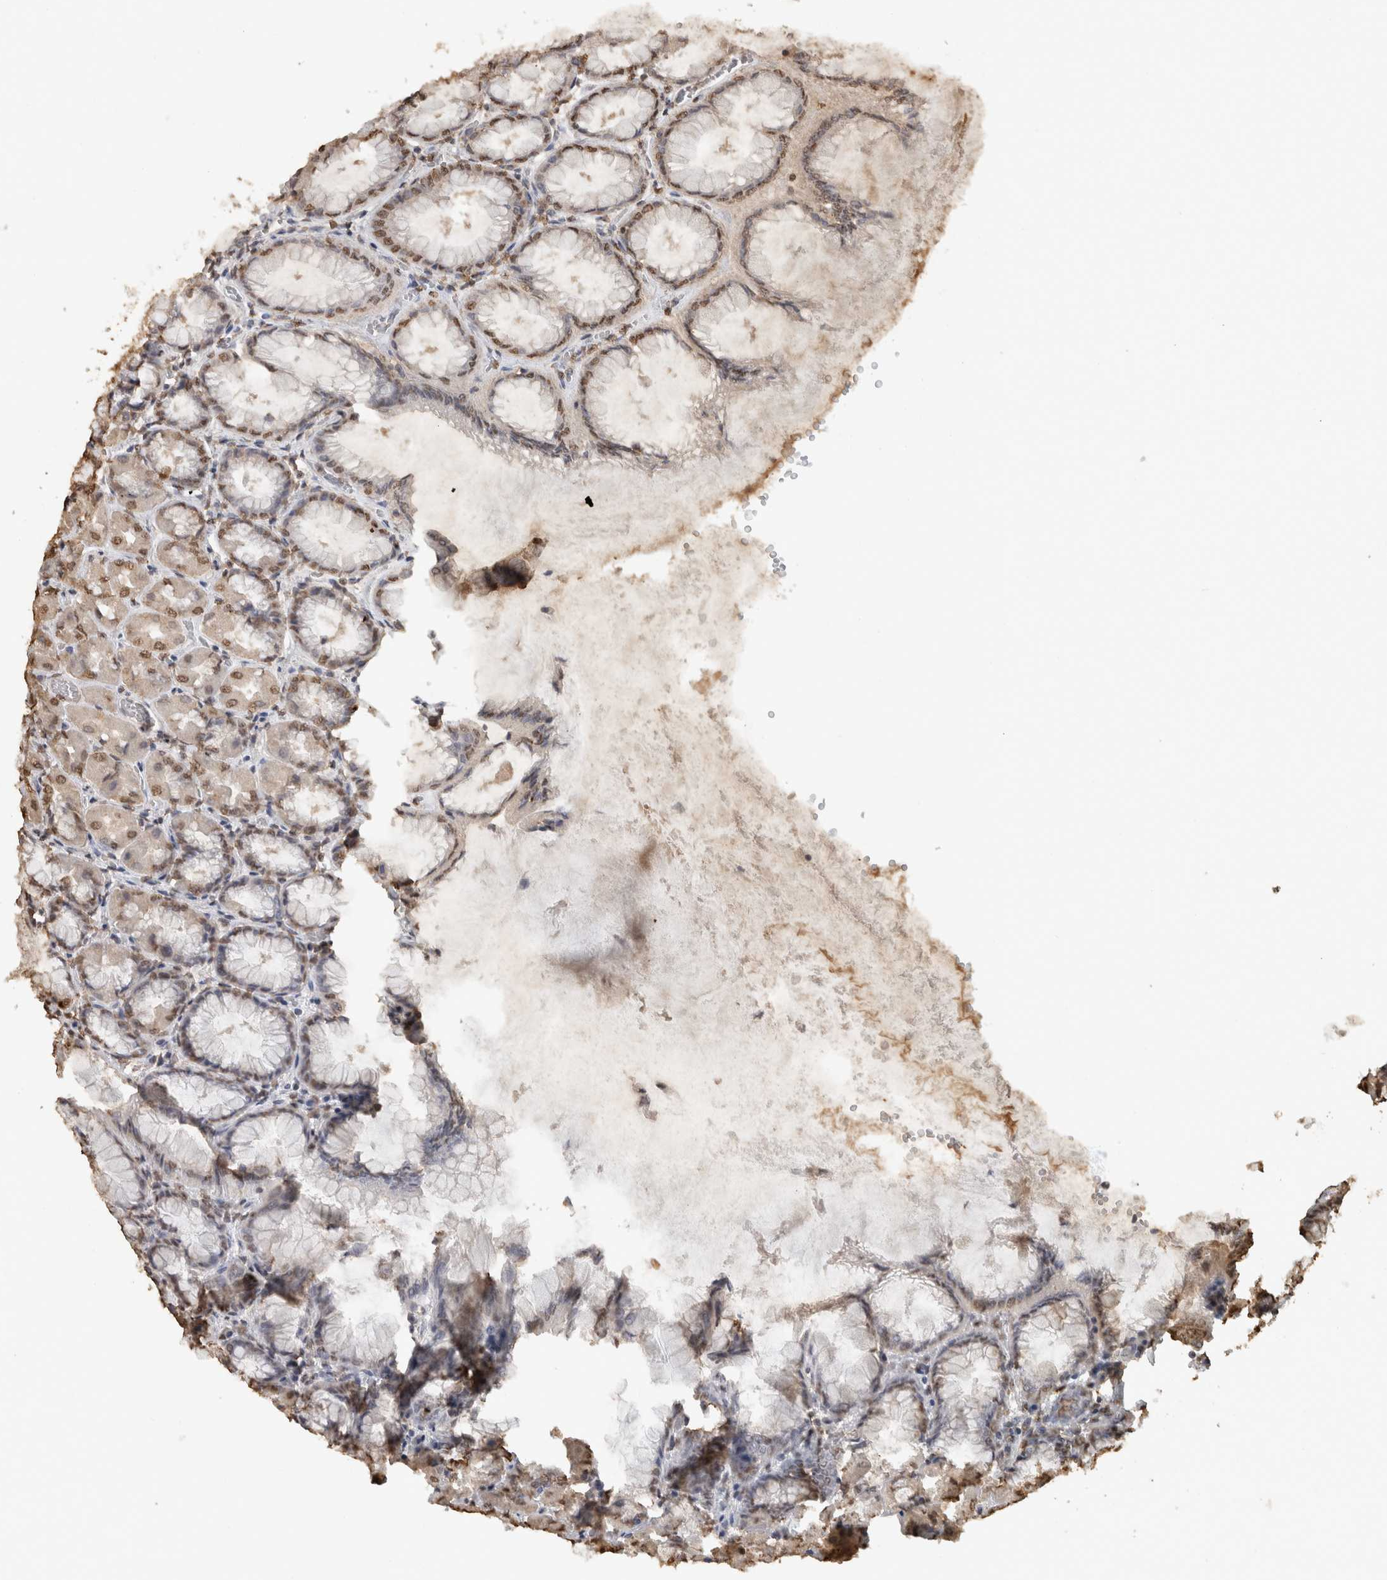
{"staining": {"intensity": "moderate", "quantity": ">75%", "location": "nuclear"}, "tissue": "stomach", "cell_type": "Glandular cells", "image_type": "normal", "snomed": [{"axis": "morphology", "description": "Normal tissue, NOS"}, {"axis": "topography", "description": "Stomach, upper"}], "caption": "Immunohistochemical staining of normal human stomach reveals medium levels of moderate nuclear expression in approximately >75% of glandular cells. (IHC, brightfield microscopy, high magnification).", "gene": "HAND2", "patient": {"sex": "female", "age": 56}}